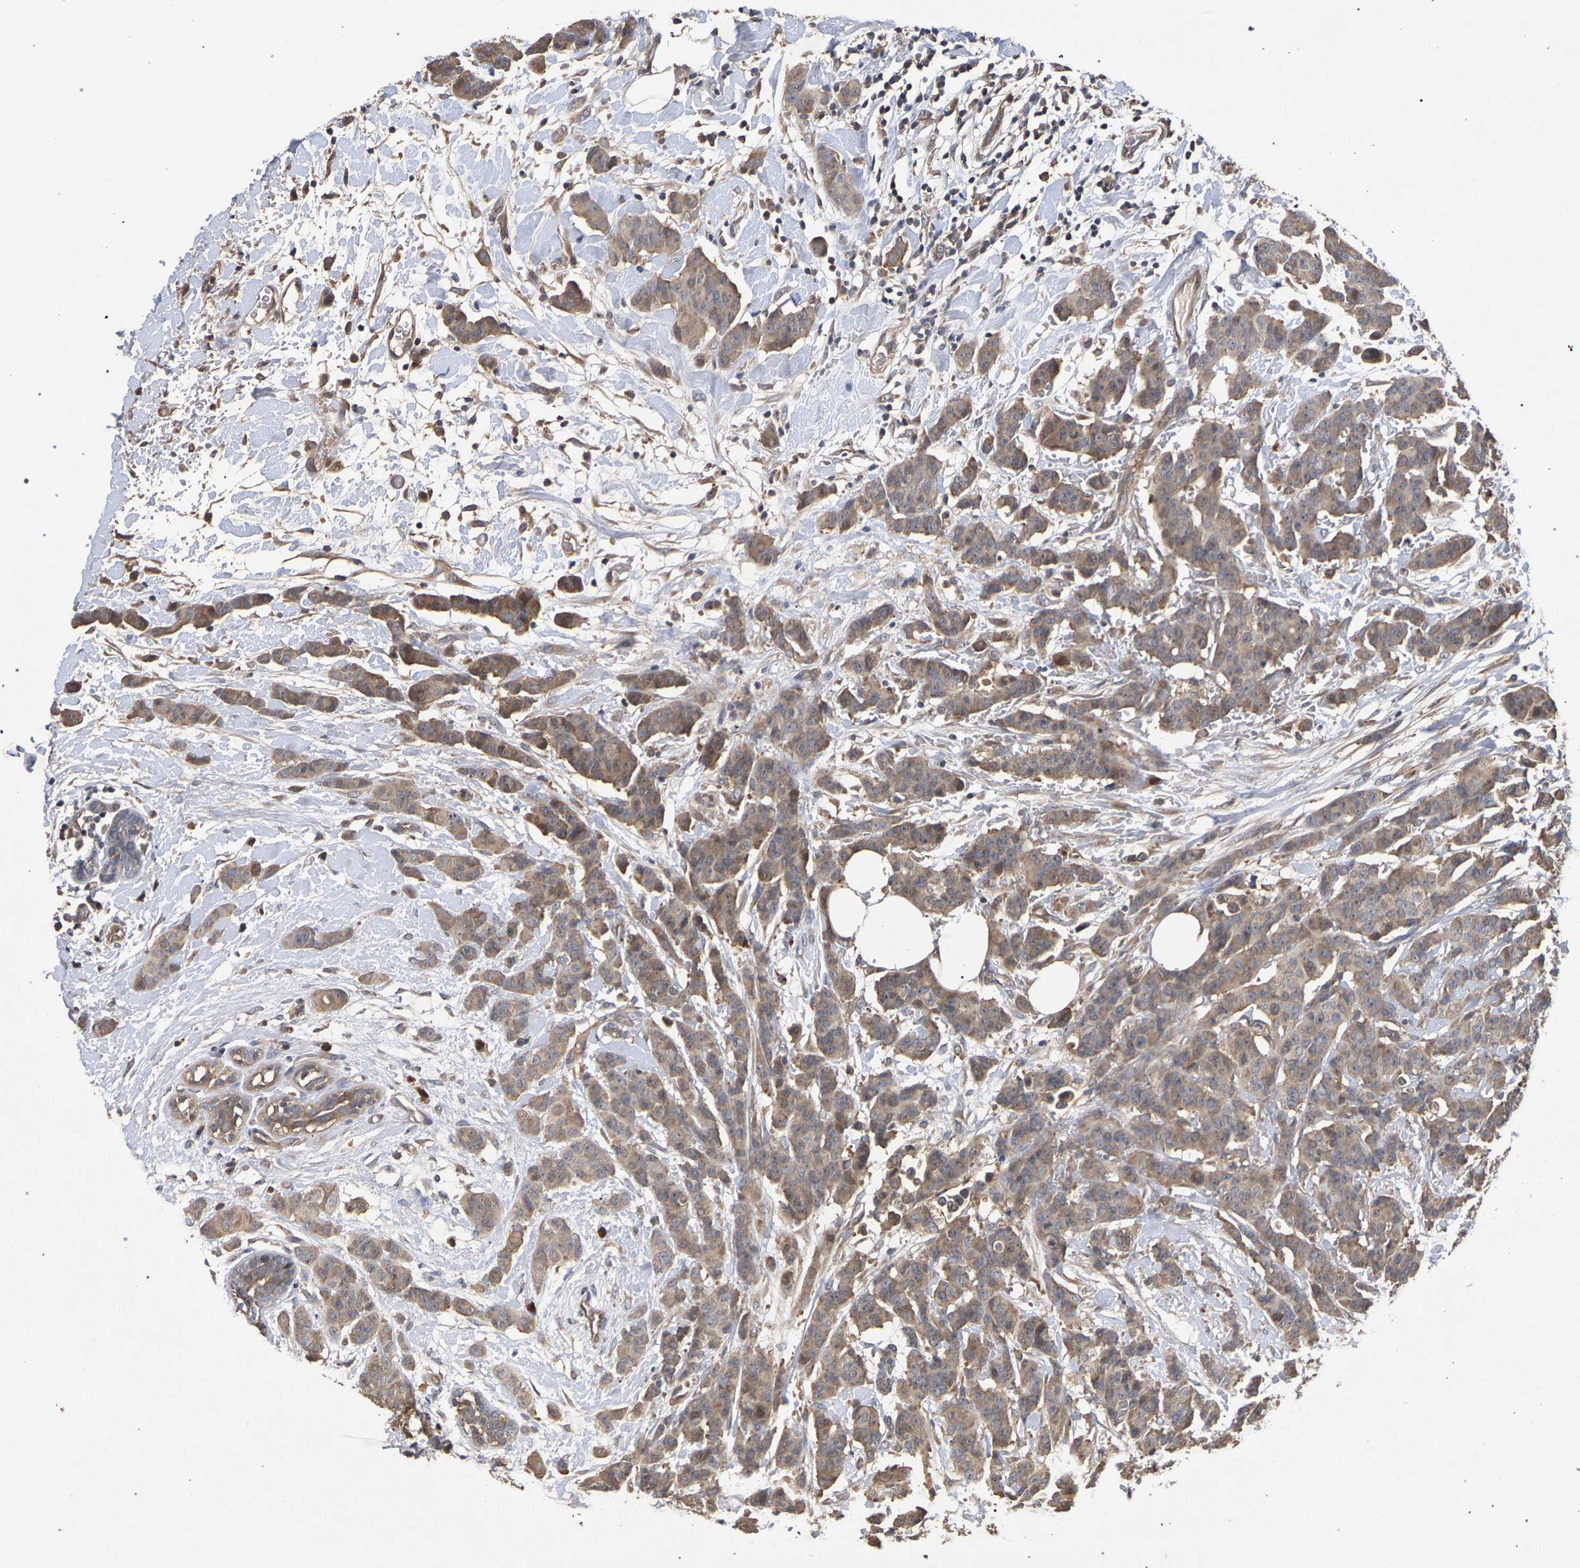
{"staining": {"intensity": "weak", "quantity": ">75%", "location": "cytoplasmic/membranous"}, "tissue": "breast cancer", "cell_type": "Tumor cells", "image_type": "cancer", "snomed": [{"axis": "morphology", "description": "Normal tissue, NOS"}, {"axis": "morphology", "description": "Duct carcinoma"}, {"axis": "topography", "description": "Breast"}], "caption": "IHC histopathology image of human breast cancer stained for a protein (brown), which reveals low levels of weak cytoplasmic/membranous staining in approximately >75% of tumor cells.", "gene": "SLC4A4", "patient": {"sex": "female", "age": 40}}